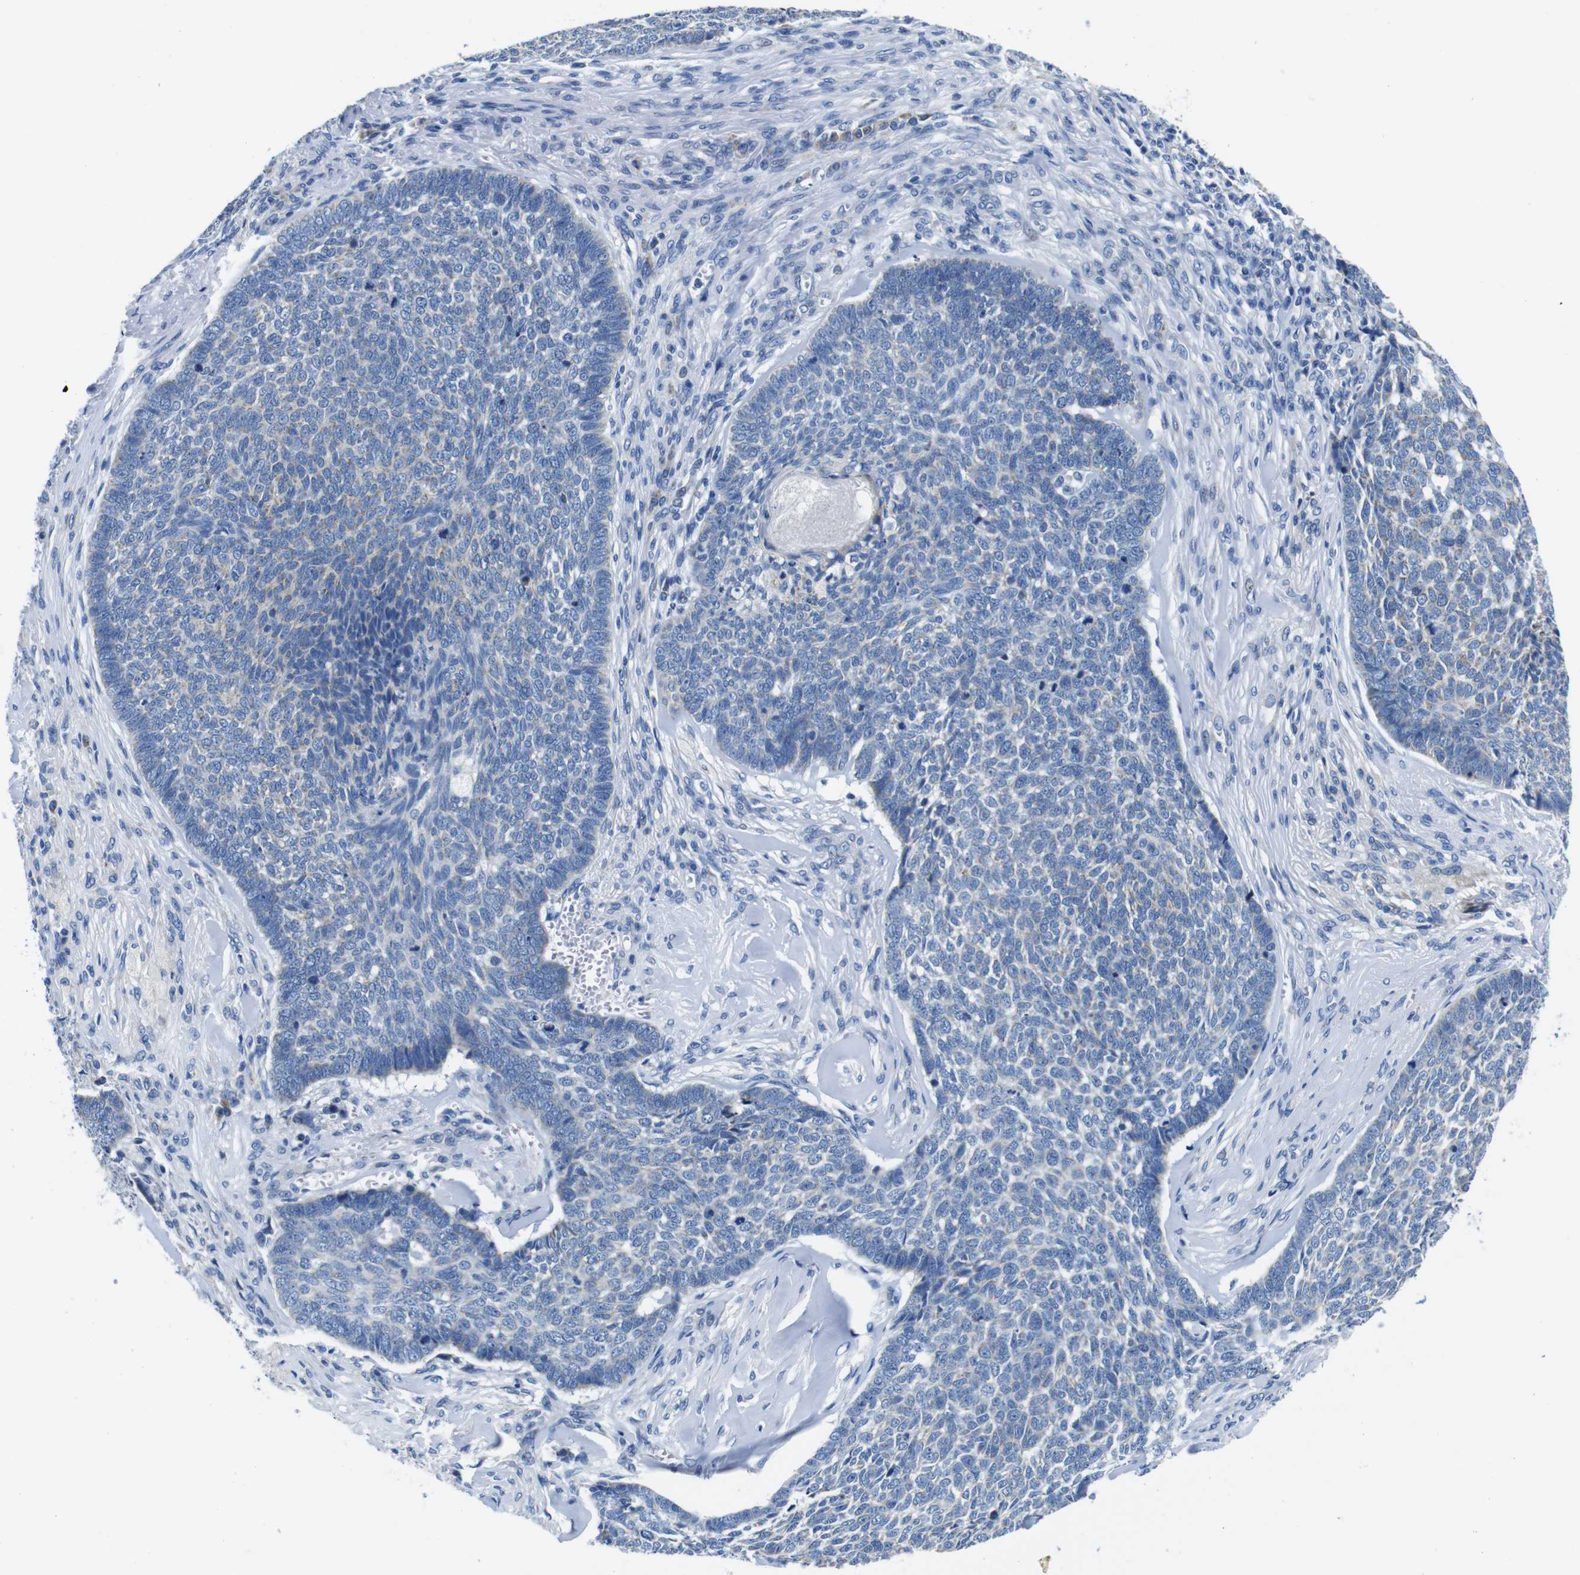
{"staining": {"intensity": "negative", "quantity": "none", "location": "none"}, "tissue": "skin cancer", "cell_type": "Tumor cells", "image_type": "cancer", "snomed": [{"axis": "morphology", "description": "Basal cell carcinoma"}, {"axis": "topography", "description": "Skin"}], "caption": "This image is of skin cancer (basal cell carcinoma) stained with immunohistochemistry (IHC) to label a protein in brown with the nuclei are counter-stained blue. There is no expression in tumor cells.", "gene": "SNX19", "patient": {"sex": "male", "age": 84}}